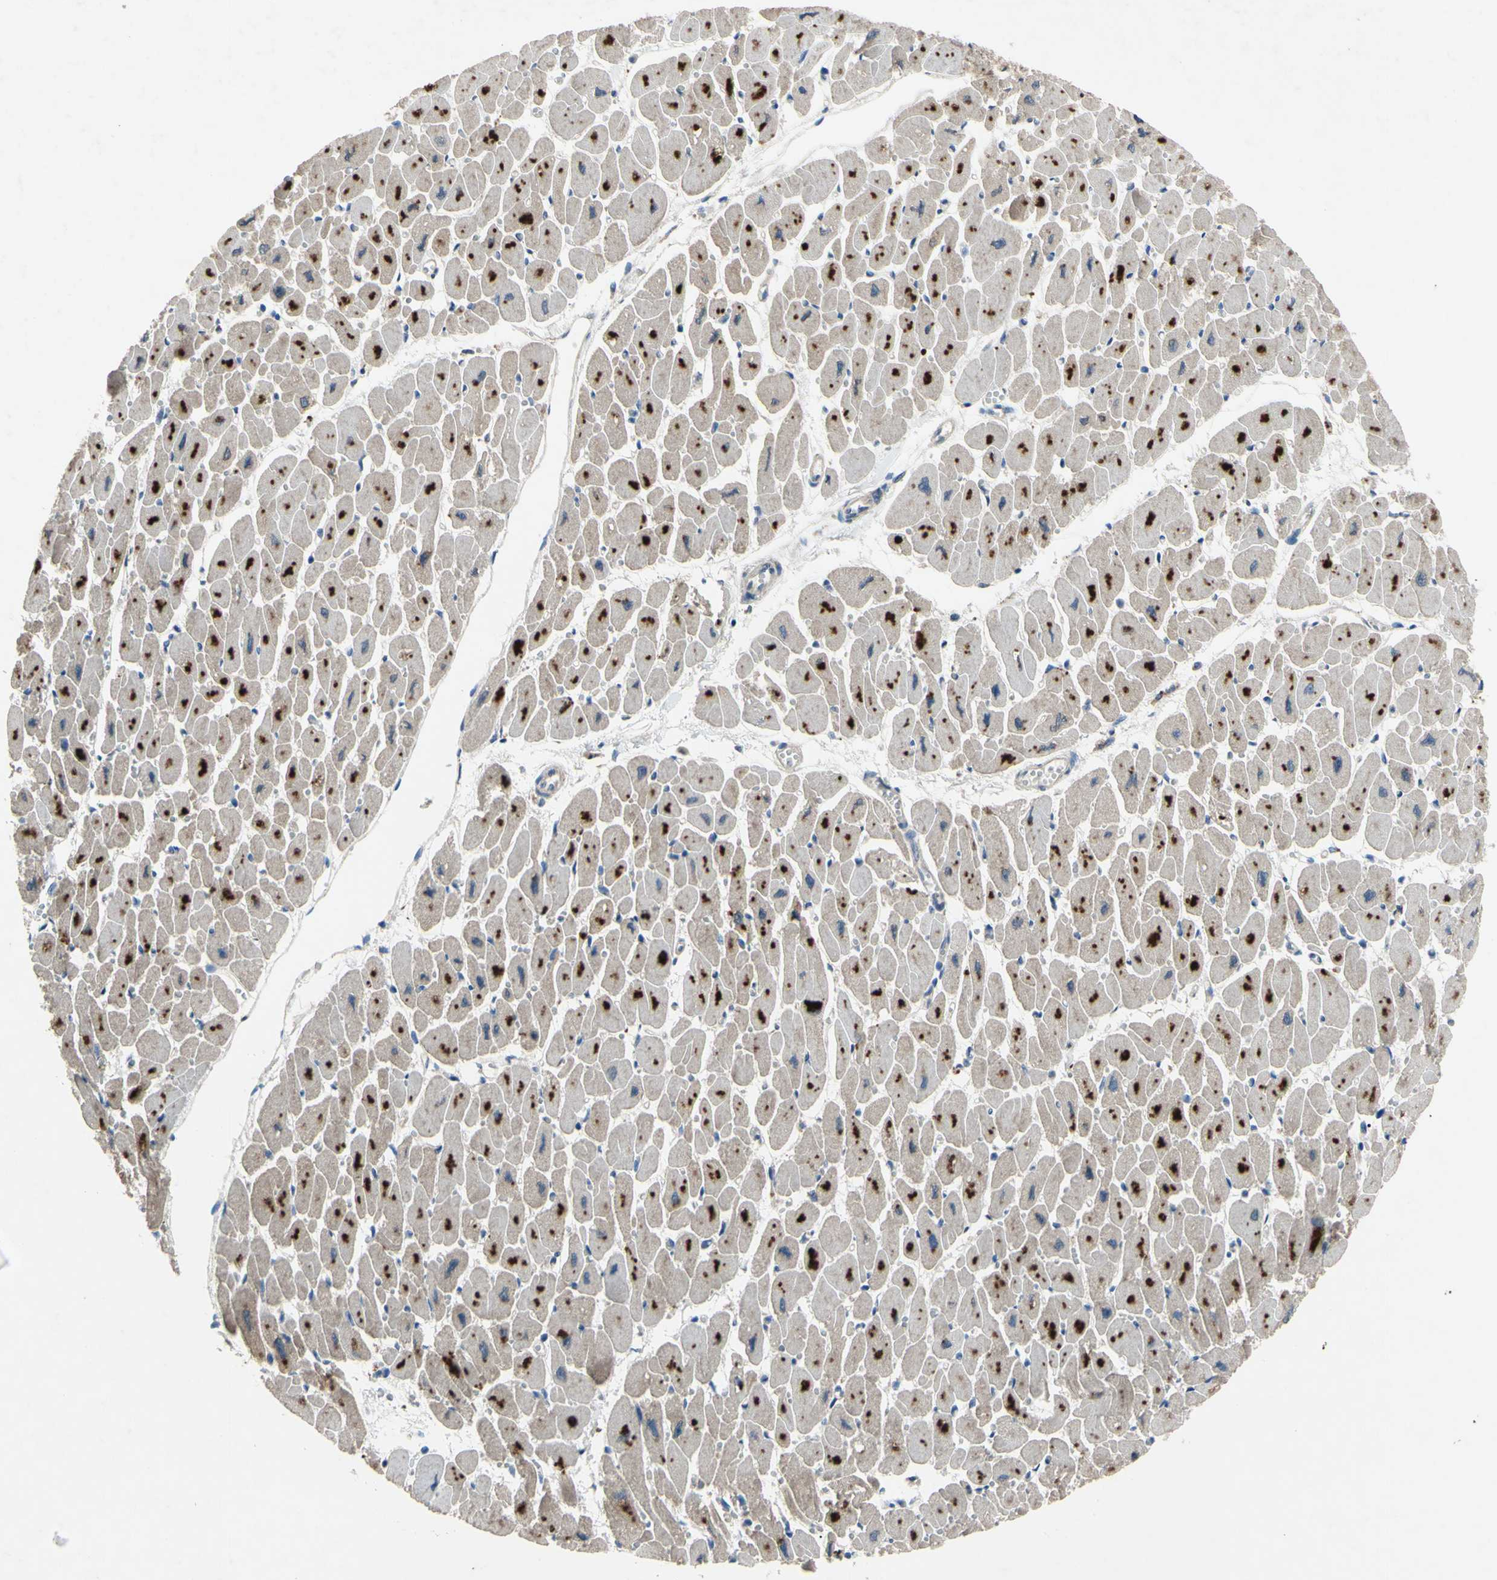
{"staining": {"intensity": "negative", "quantity": "none", "location": "none"}, "tissue": "heart muscle", "cell_type": "Cardiomyocytes", "image_type": "normal", "snomed": [{"axis": "morphology", "description": "Normal tissue, NOS"}, {"axis": "topography", "description": "Heart"}], "caption": "This is an IHC micrograph of benign human heart muscle. There is no positivity in cardiomyocytes.", "gene": "HILPDA", "patient": {"sex": "female", "age": 54}}